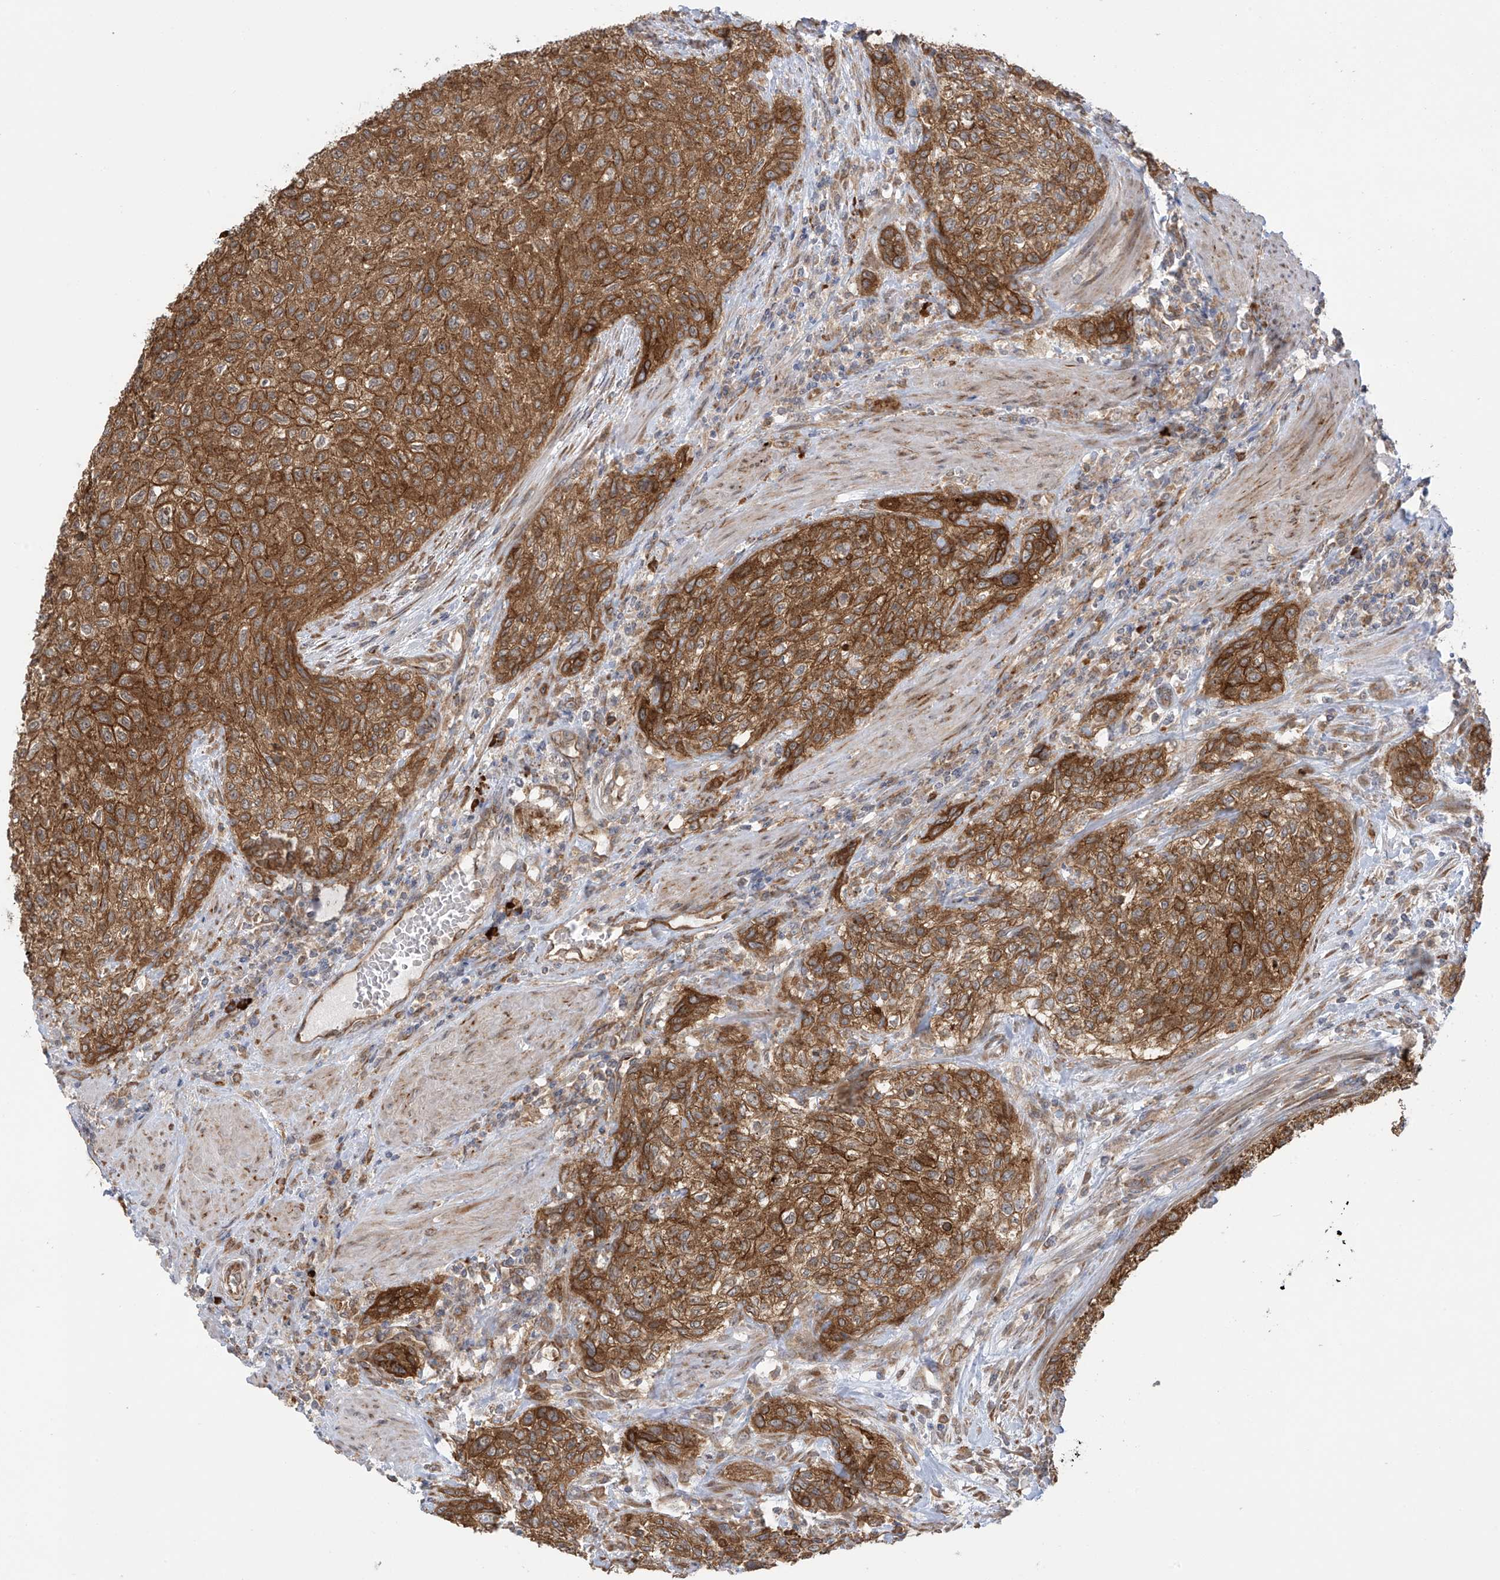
{"staining": {"intensity": "strong", "quantity": ">75%", "location": "cytoplasmic/membranous"}, "tissue": "urothelial cancer", "cell_type": "Tumor cells", "image_type": "cancer", "snomed": [{"axis": "morphology", "description": "Urothelial carcinoma, High grade"}, {"axis": "topography", "description": "Urinary bladder"}], "caption": "Immunohistochemistry (IHC) micrograph of neoplastic tissue: human high-grade urothelial carcinoma stained using immunohistochemistry (IHC) displays high levels of strong protein expression localized specifically in the cytoplasmic/membranous of tumor cells, appearing as a cytoplasmic/membranous brown color.", "gene": "KIAA1522", "patient": {"sex": "male", "age": 35}}